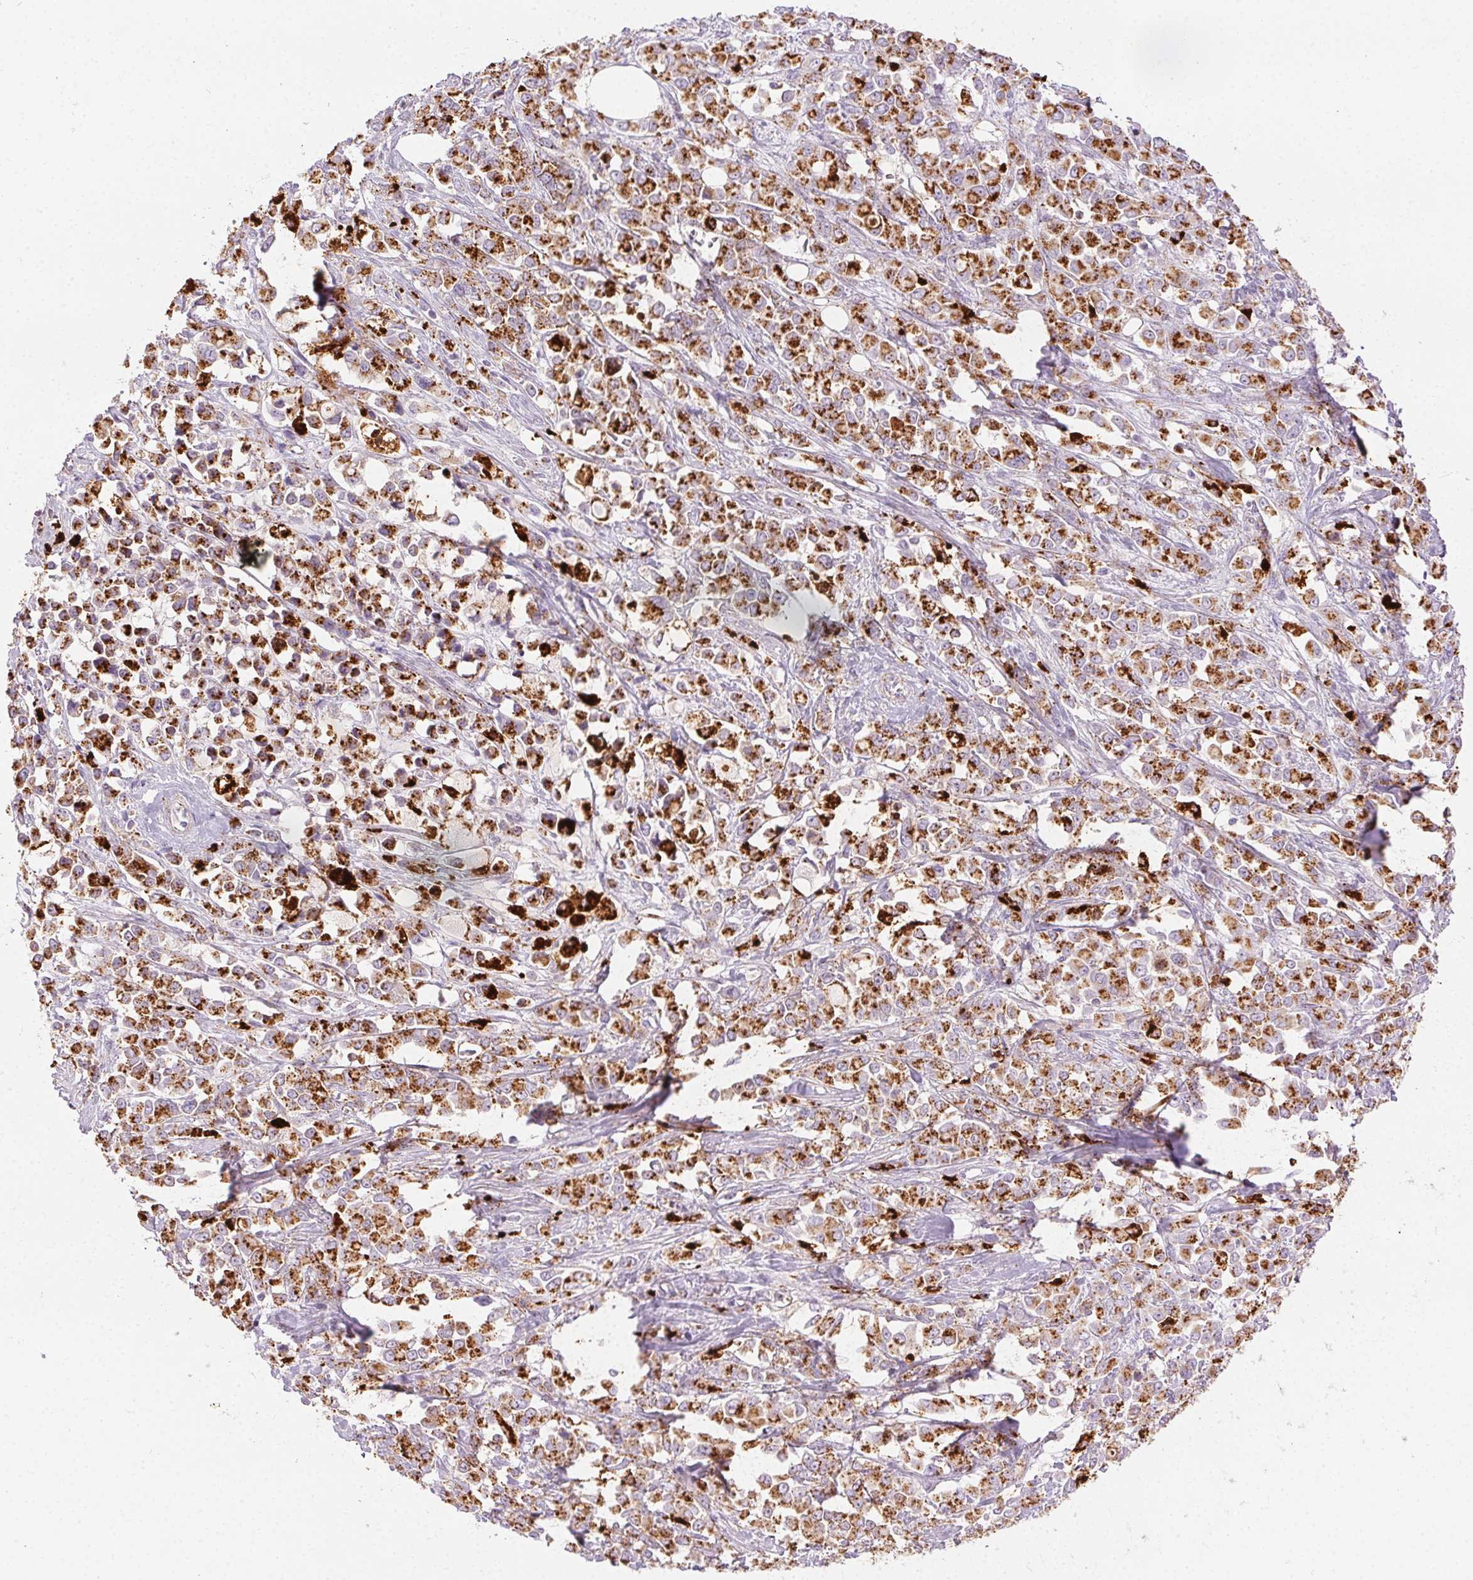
{"staining": {"intensity": "strong", "quantity": ">75%", "location": "cytoplasmic/membranous"}, "tissue": "stomach cancer", "cell_type": "Tumor cells", "image_type": "cancer", "snomed": [{"axis": "morphology", "description": "Adenocarcinoma, NOS"}, {"axis": "topography", "description": "Stomach"}], "caption": "Protein staining by immunohistochemistry (IHC) exhibits strong cytoplasmic/membranous expression in about >75% of tumor cells in stomach cancer (adenocarcinoma). The staining was performed using DAB (3,3'-diaminobenzidine), with brown indicating positive protein expression. Nuclei are stained blue with hematoxylin.", "gene": "SCPEP1", "patient": {"sex": "female", "age": 76}}